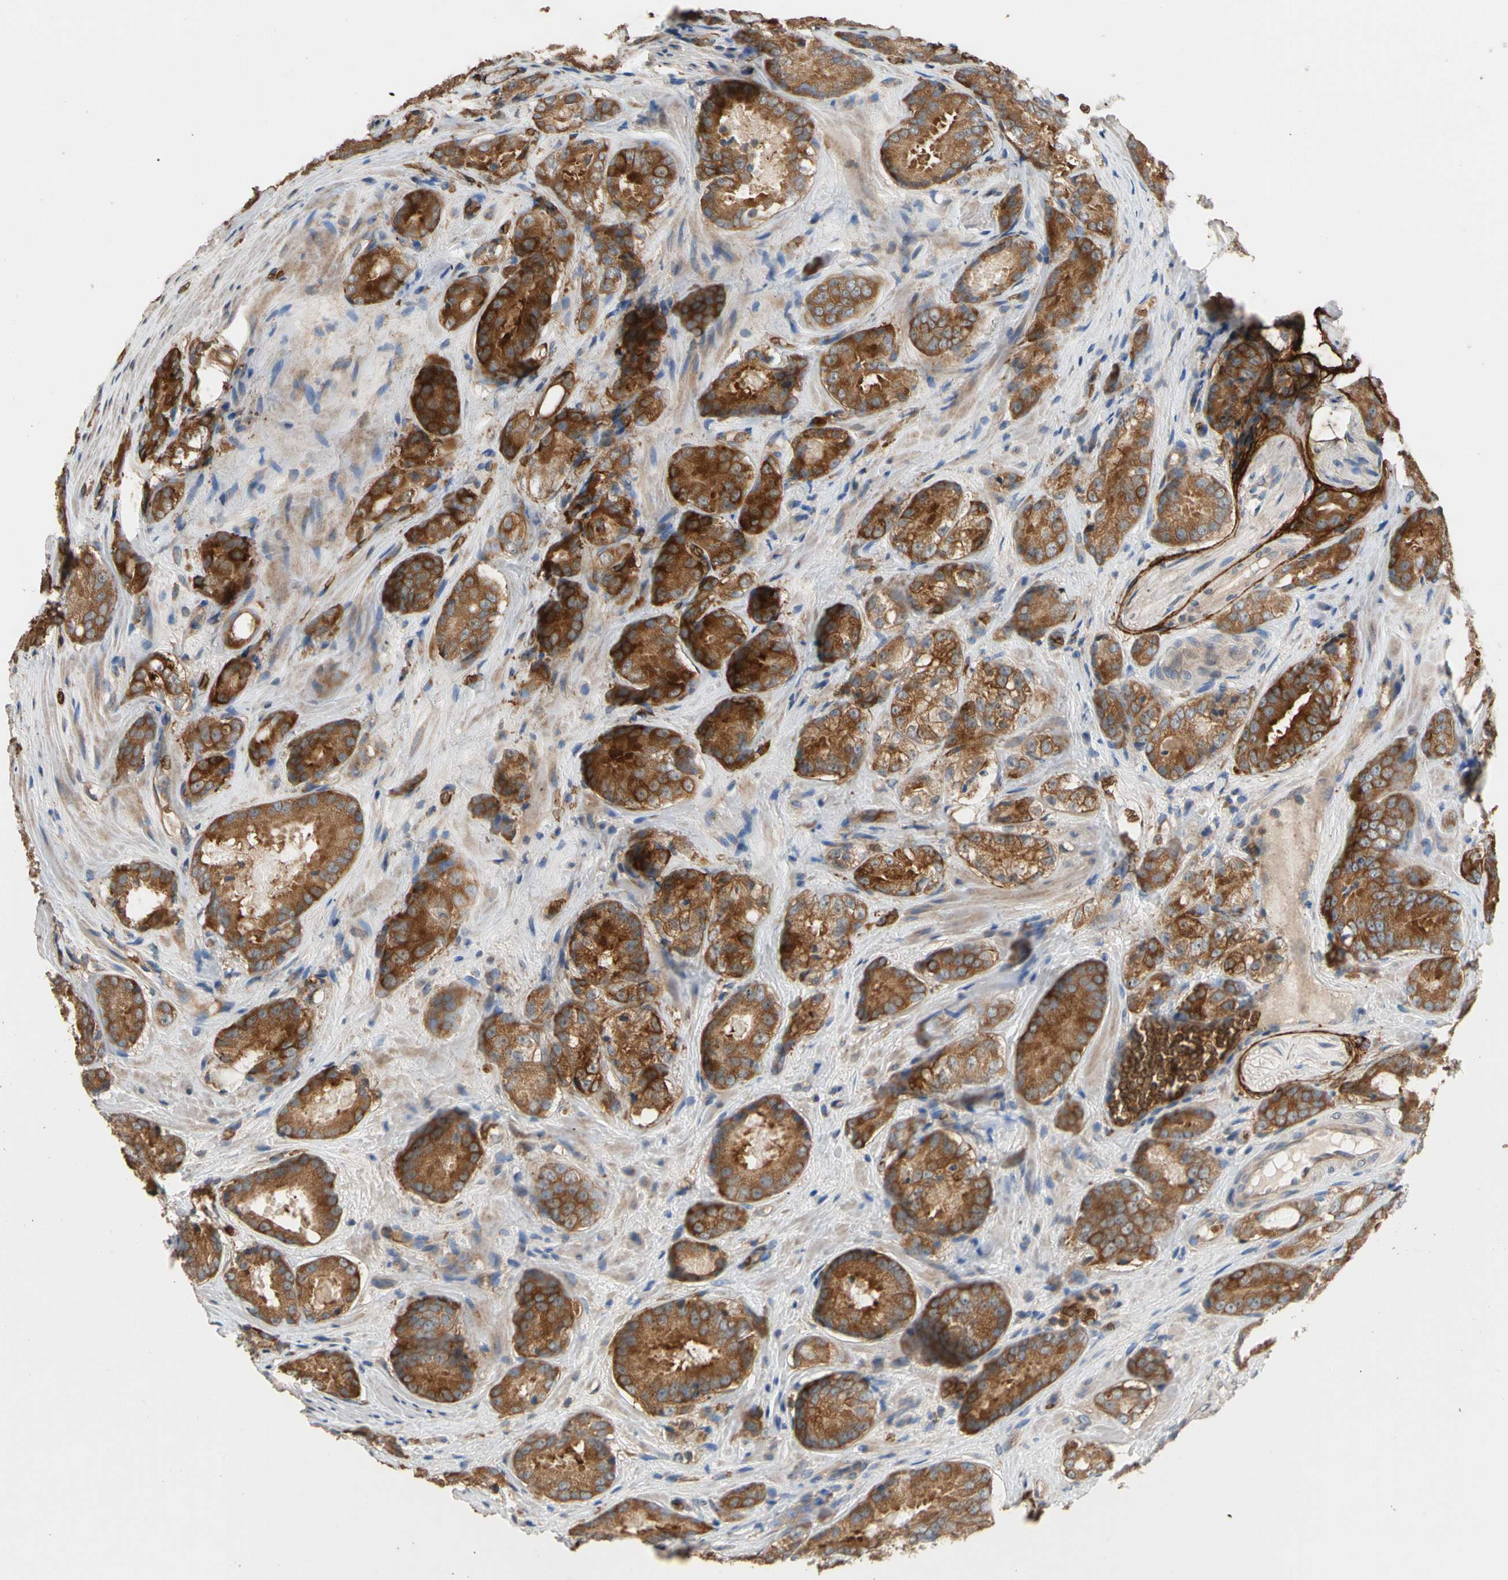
{"staining": {"intensity": "strong", "quantity": ">75%", "location": "cytoplasmic/membranous"}, "tissue": "prostate cancer", "cell_type": "Tumor cells", "image_type": "cancer", "snomed": [{"axis": "morphology", "description": "Adenocarcinoma, High grade"}, {"axis": "topography", "description": "Prostate"}], "caption": "Tumor cells exhibit high levels of strong cytoplasmic/membranous staining in about >75% of cells in human prostate cancer (adenocarcinoma (high-grade)).", "gene": "RIOK2", "patient": {"sex": "male", "age": 64}}